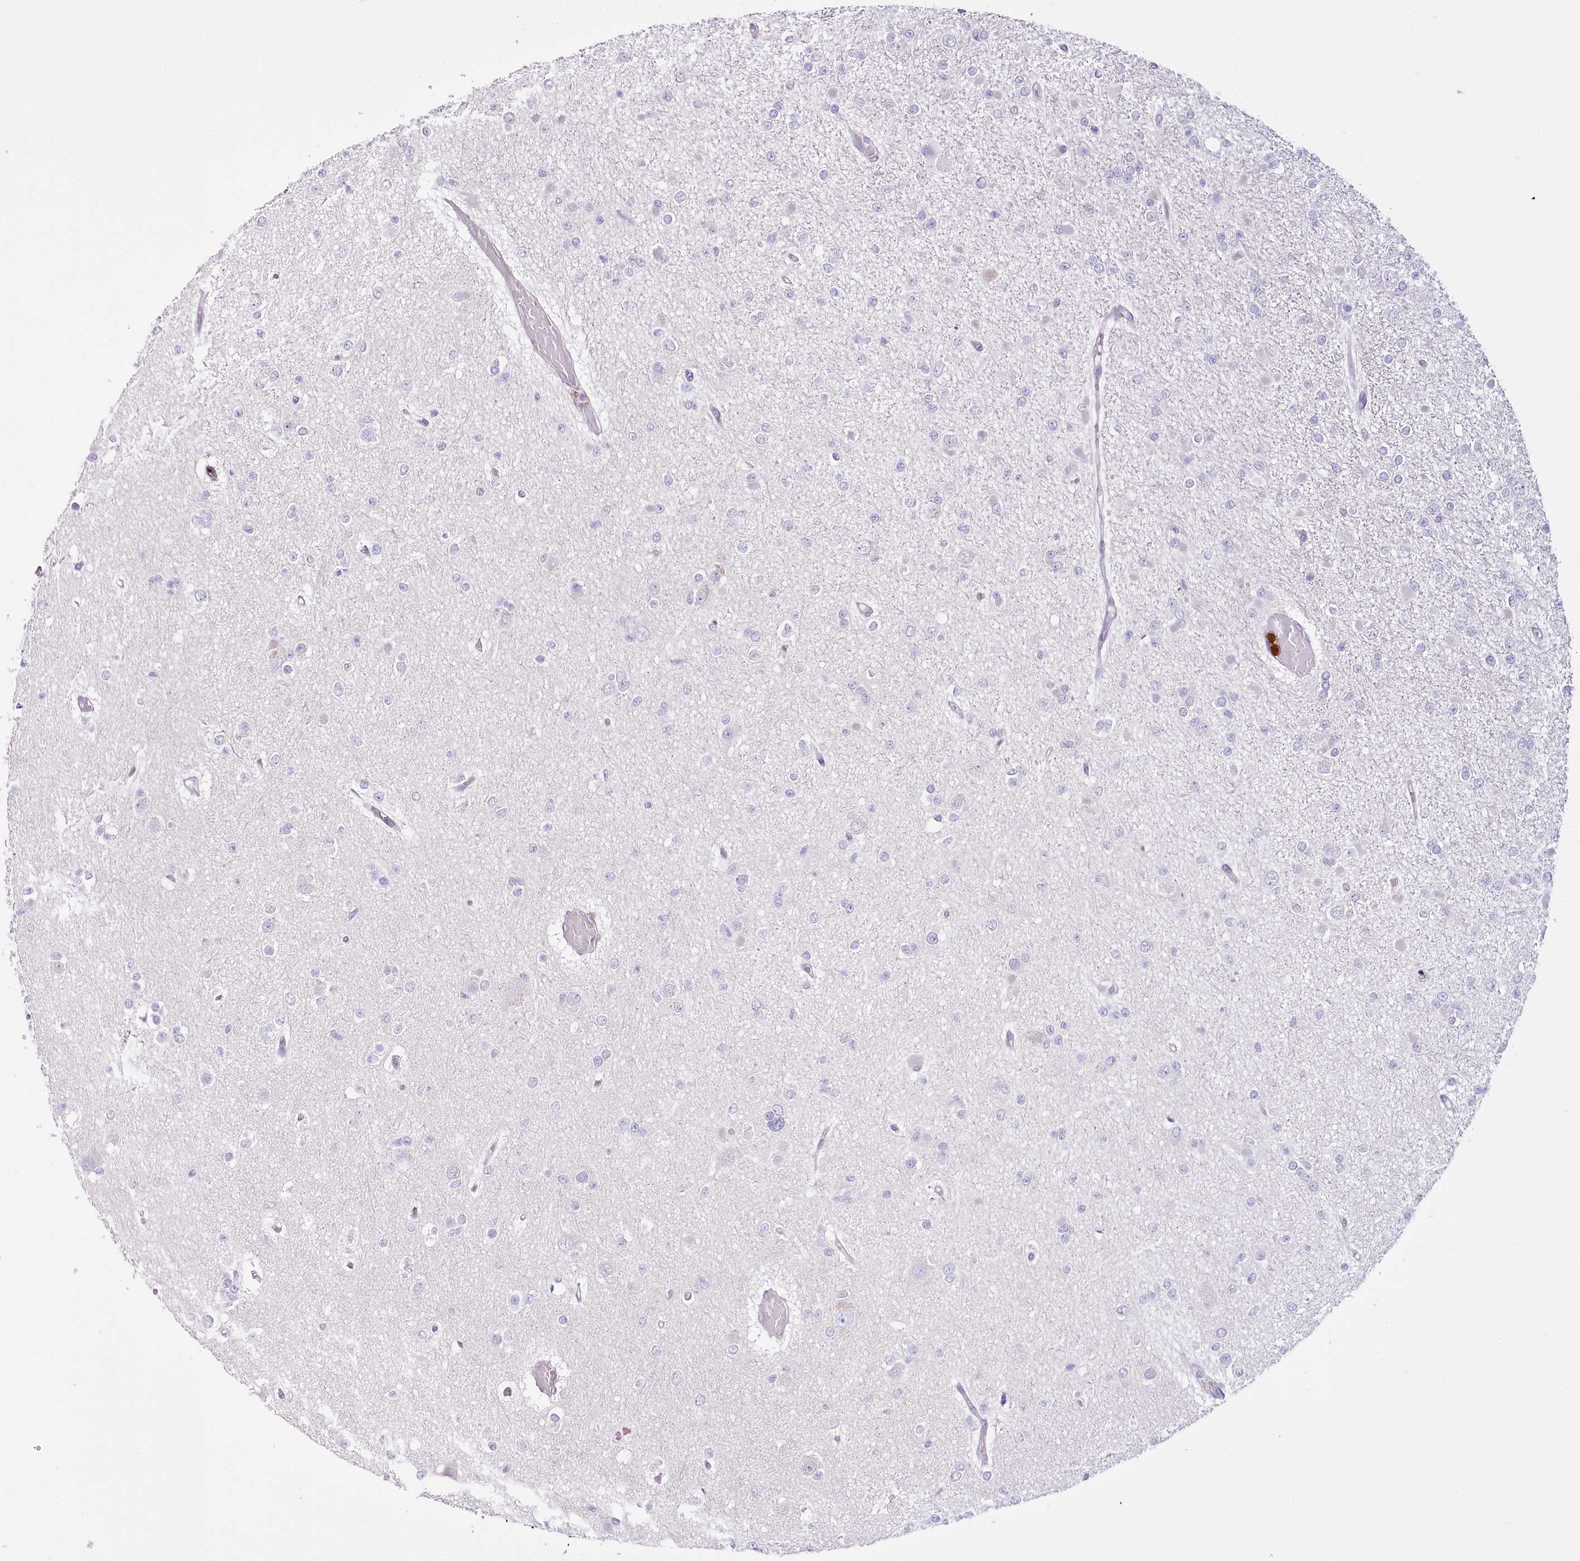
{"staining": {"intensity": "negative", "quantity": "none", "location": "none"}, "tissue": "glioma", "cell_type": "Tumor cells", "image_type": "cancer", "snomed": [{"axis": "morphology", "description": "Glioma, malignant, Low grade"}, {"axis": "topography", "description": "Brain"}], "caption": "Immunohistochemistry histopathology image of malignant glioma (low-grade) stained for a protein (brown), which displays no staining in tumor cells. (Brightfield microscopy of DAB immunohistochemistry (IHC) at high magnification).", "gene": "DPYD", "patient": {"sex": "female", "age": 22}}